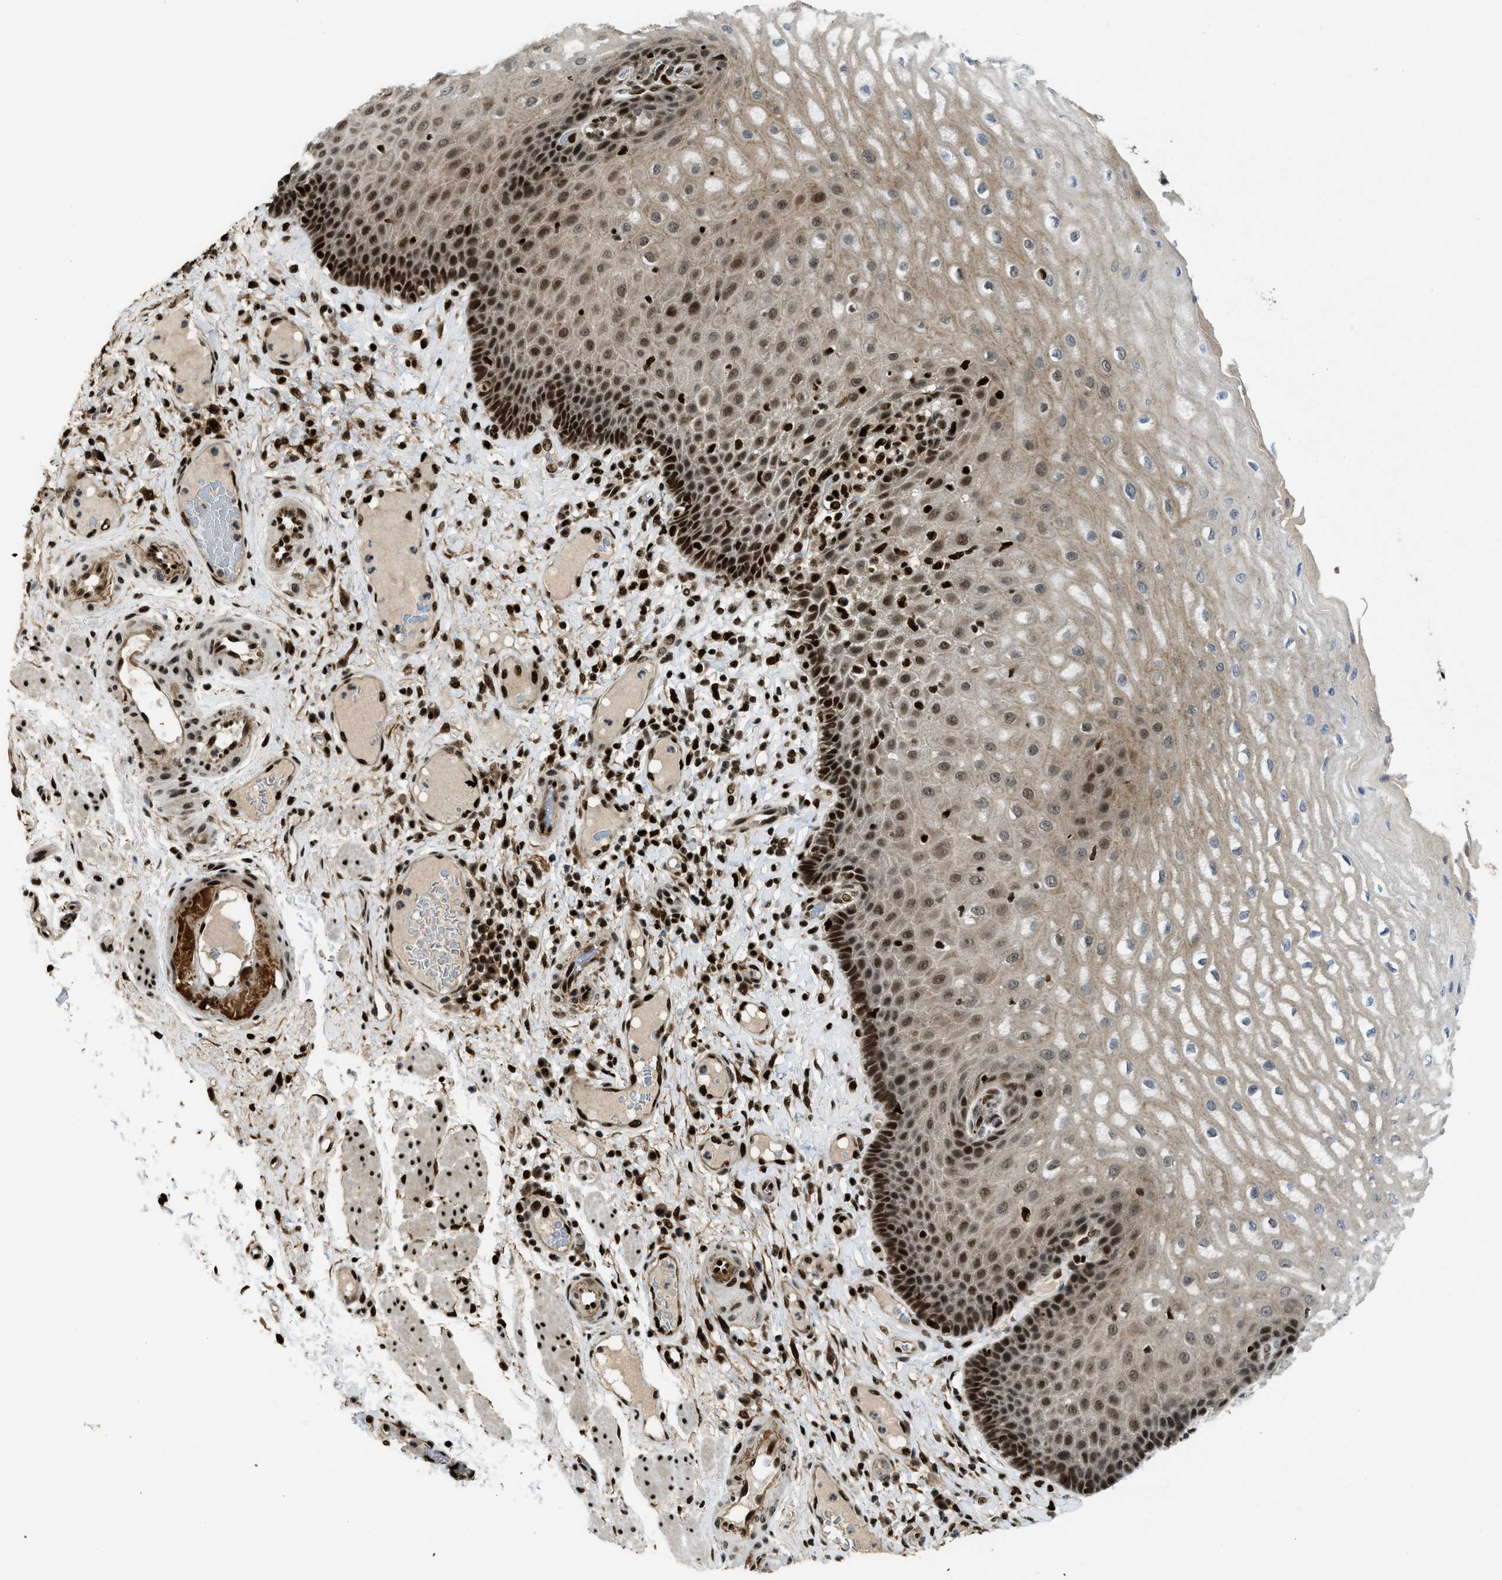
{"staining": {"intensity": "strong", "quantity": ">75%", "location": "nuclear"}, "tissue": "esophagus", "cell_type": "Squamous epithelial cells", "image_type": "normal", "snomed": [{"axis": "morphology", "description": "Normal tissue, NOS"}, {"axis": "topography", "description": "Esophagus"}], "caption": "The immunohistochemical stain labels strong nuclear expression in squamous epithelial cells of benign esophagus.", "gene": "RFX5", "patient": {"sex": "male", "age": 54}}